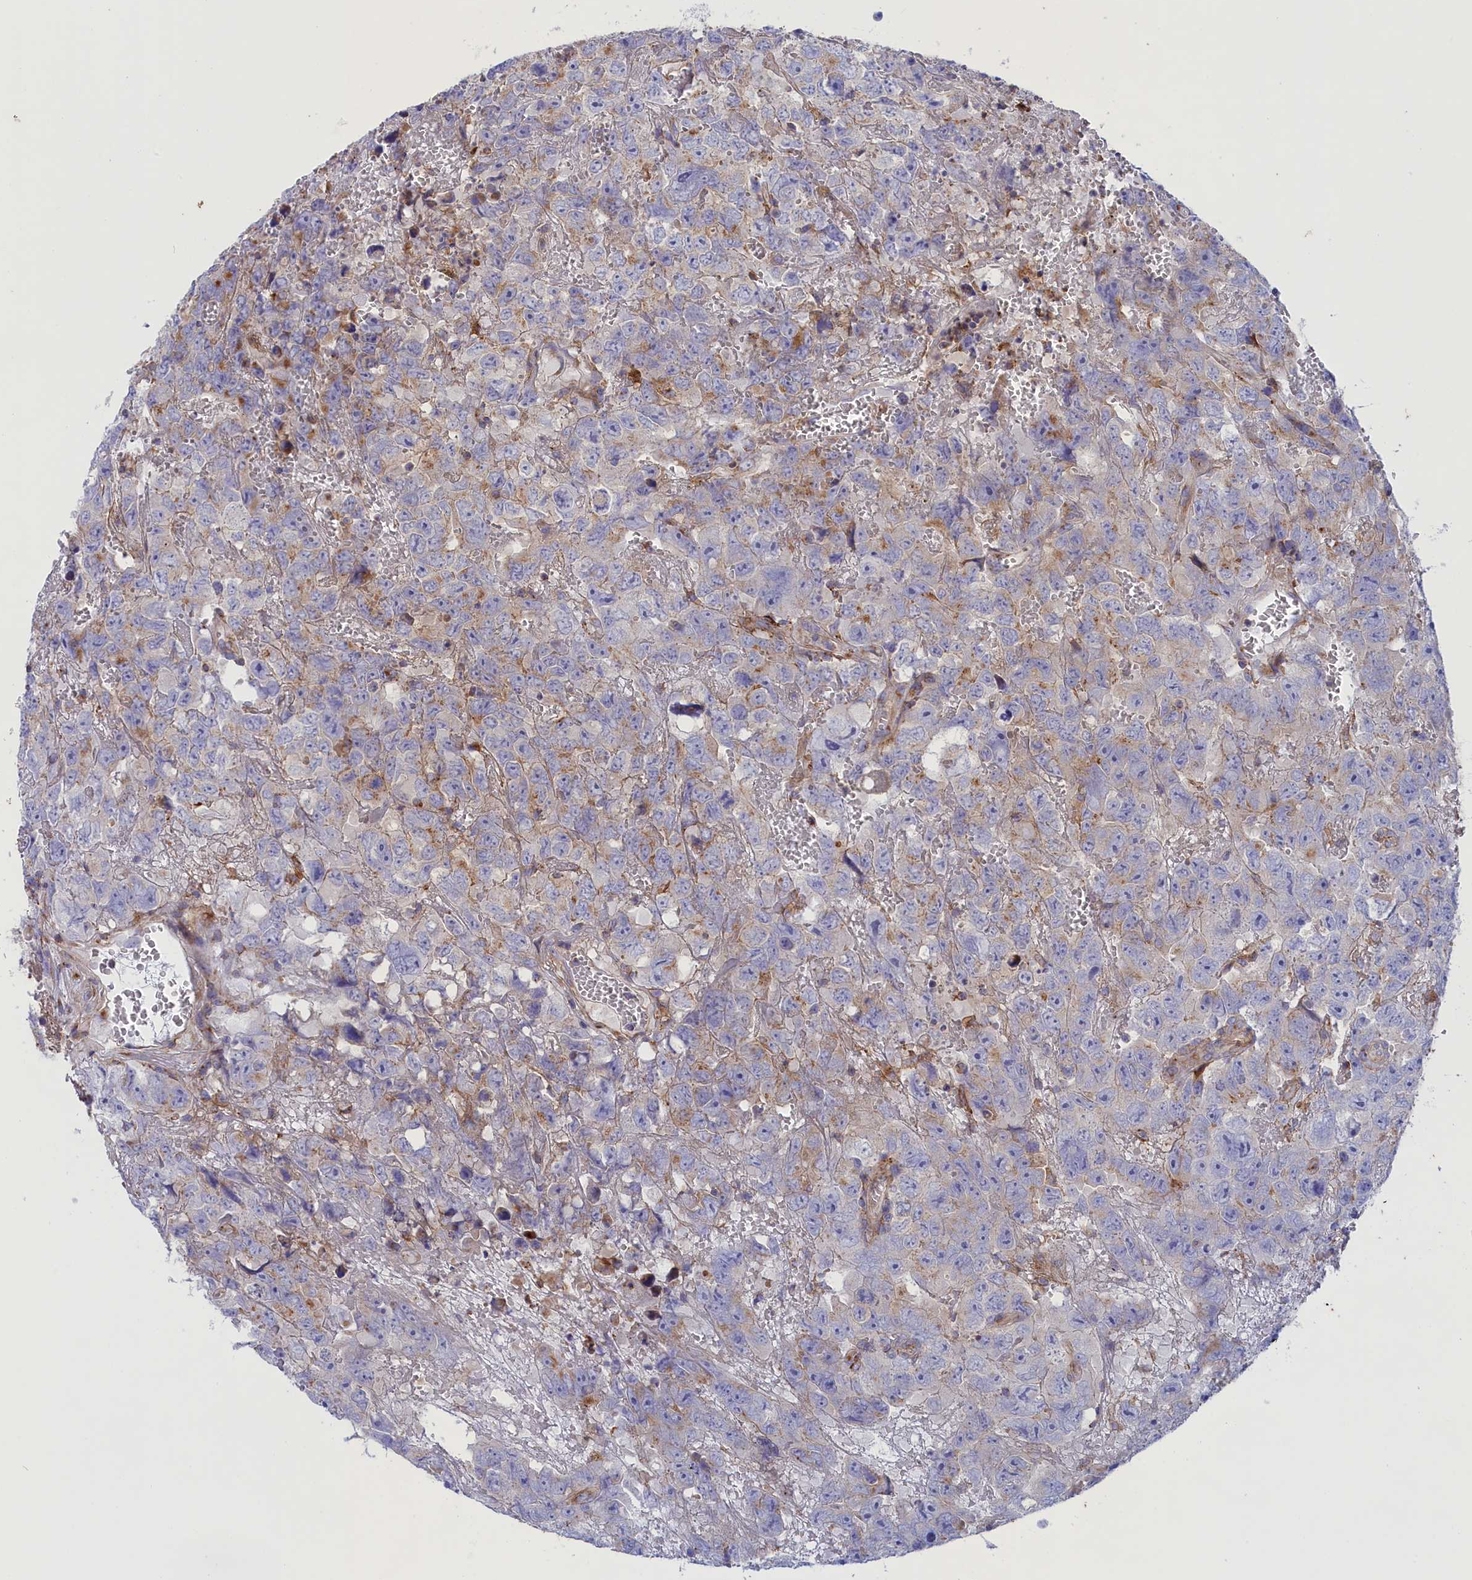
{"staining": {"intensity": "negative", "quantity": "none", "location": "none"}, "tissue": "testis cancer", "cell_type": "Tumor cells", "image_type": "cancer", "snomed": [{"axis": "morphology", "description": "Carcinoma, Embryonal, NOS"}, {"axis": "topography", "description": "Testis"}], "caption": "IHC photomicrograph of neoplastic tissue: human testis embryonal carcinoma stained with DAB displays no significant protein positivity in tumor cells.", "gene": "SCAMP4", "patient": {"sex": "male", "age": 45}}